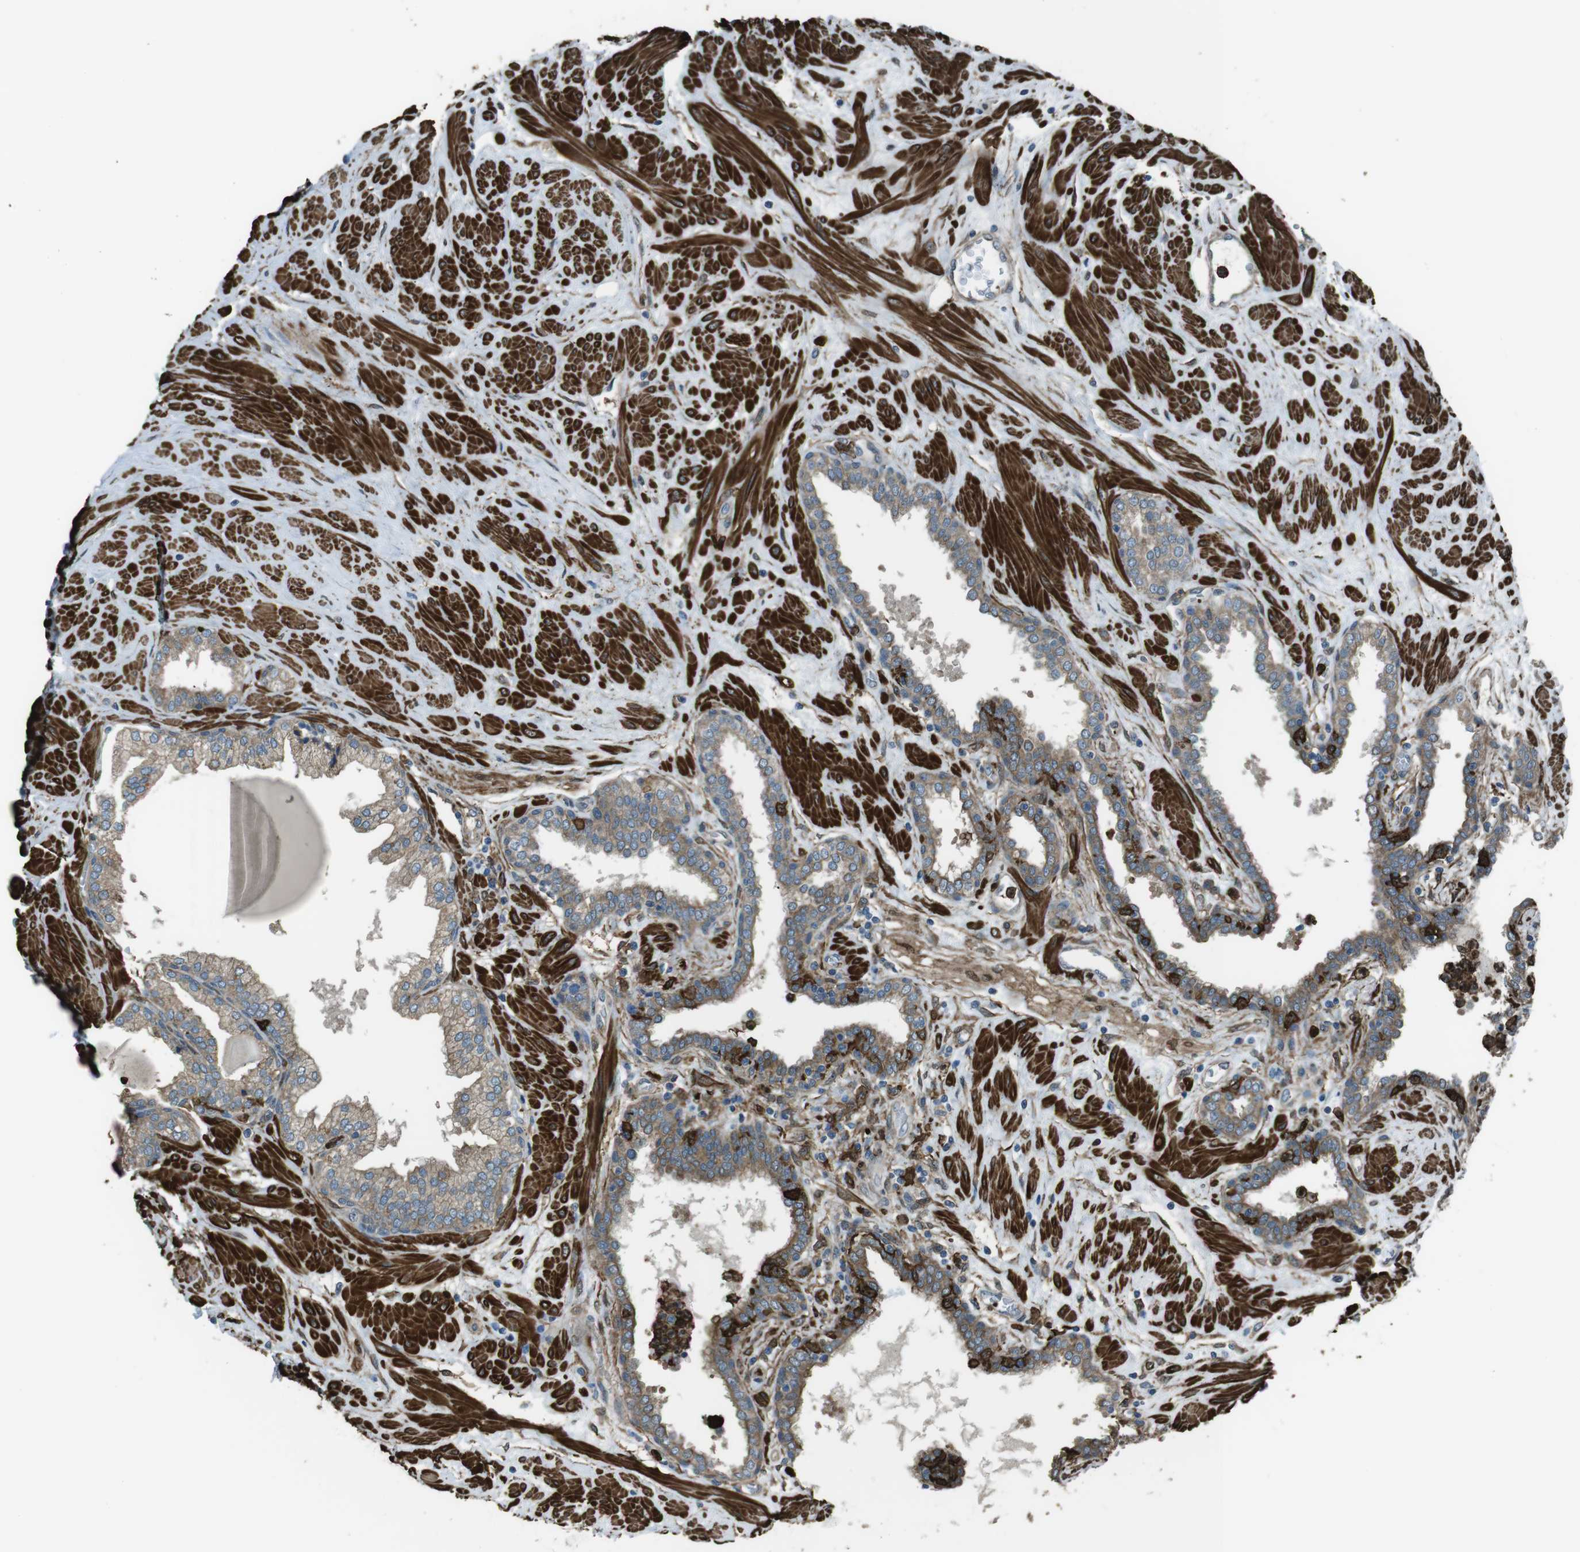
{"staining": {"intensity": "moderate", "quantity": ">75%", "location": "cytoplasmic/membranous"}, "tissue": "prostate", "cell_type": "Glandular cells", "image_type": "normal", "snomed": [{"axis": "morphology", "description": "Normal tissue, NOS"}, {"axis": "topography", "description": "Prostate"}], "caption": "Protein staining of benign prostate reveals moderate cytoplasmic/membranous positivity in about >75% of glandular cells.", "gene": "SFT2D1", "patient": {"sex": "male", "age": 51}}